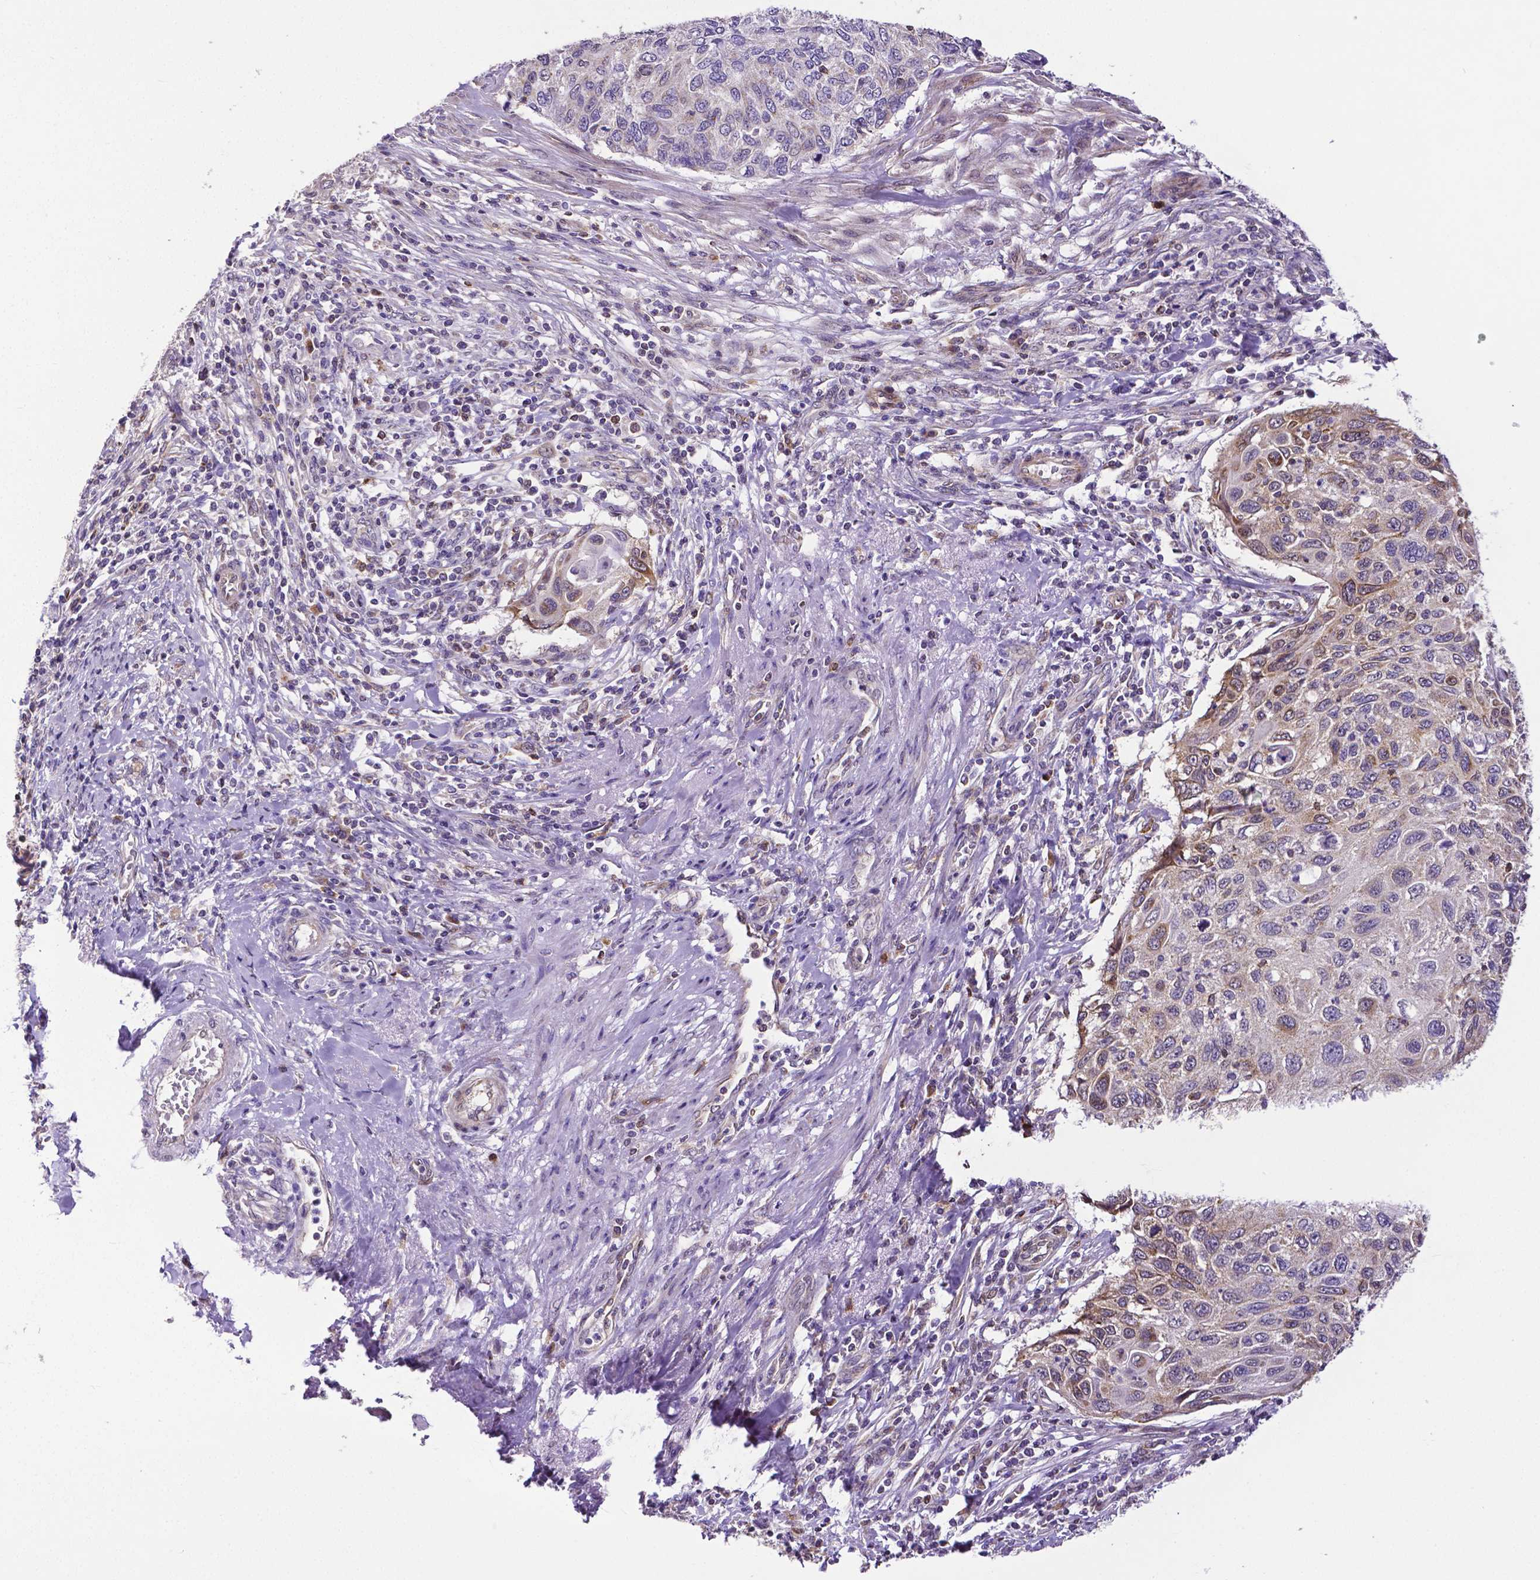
{"staining": {"intensity": "moderate", "quantity": "<25%", "location": "cytoplasmic/membranous"}, "tissue": "cervical cancer", "cell_type": "Tumor cells", "image_type": "cancer", "snomed": [{"axis": "morphology", "description": "Squamous cell carcinoma, NOS"}, {"axis": "topography", "description": "Cervix"}], "caption": "Immunohistochemical staining of cervical squamous cell carcinoma exhibits low levels of moderate cytoplasmic/membranous protein staining in approximately <25% of tumor cells. (Brightfield microscopy of DAB IHC at high magnification).", "gene": "MCL1", "patient": {"sex": "female", "age": 70}}